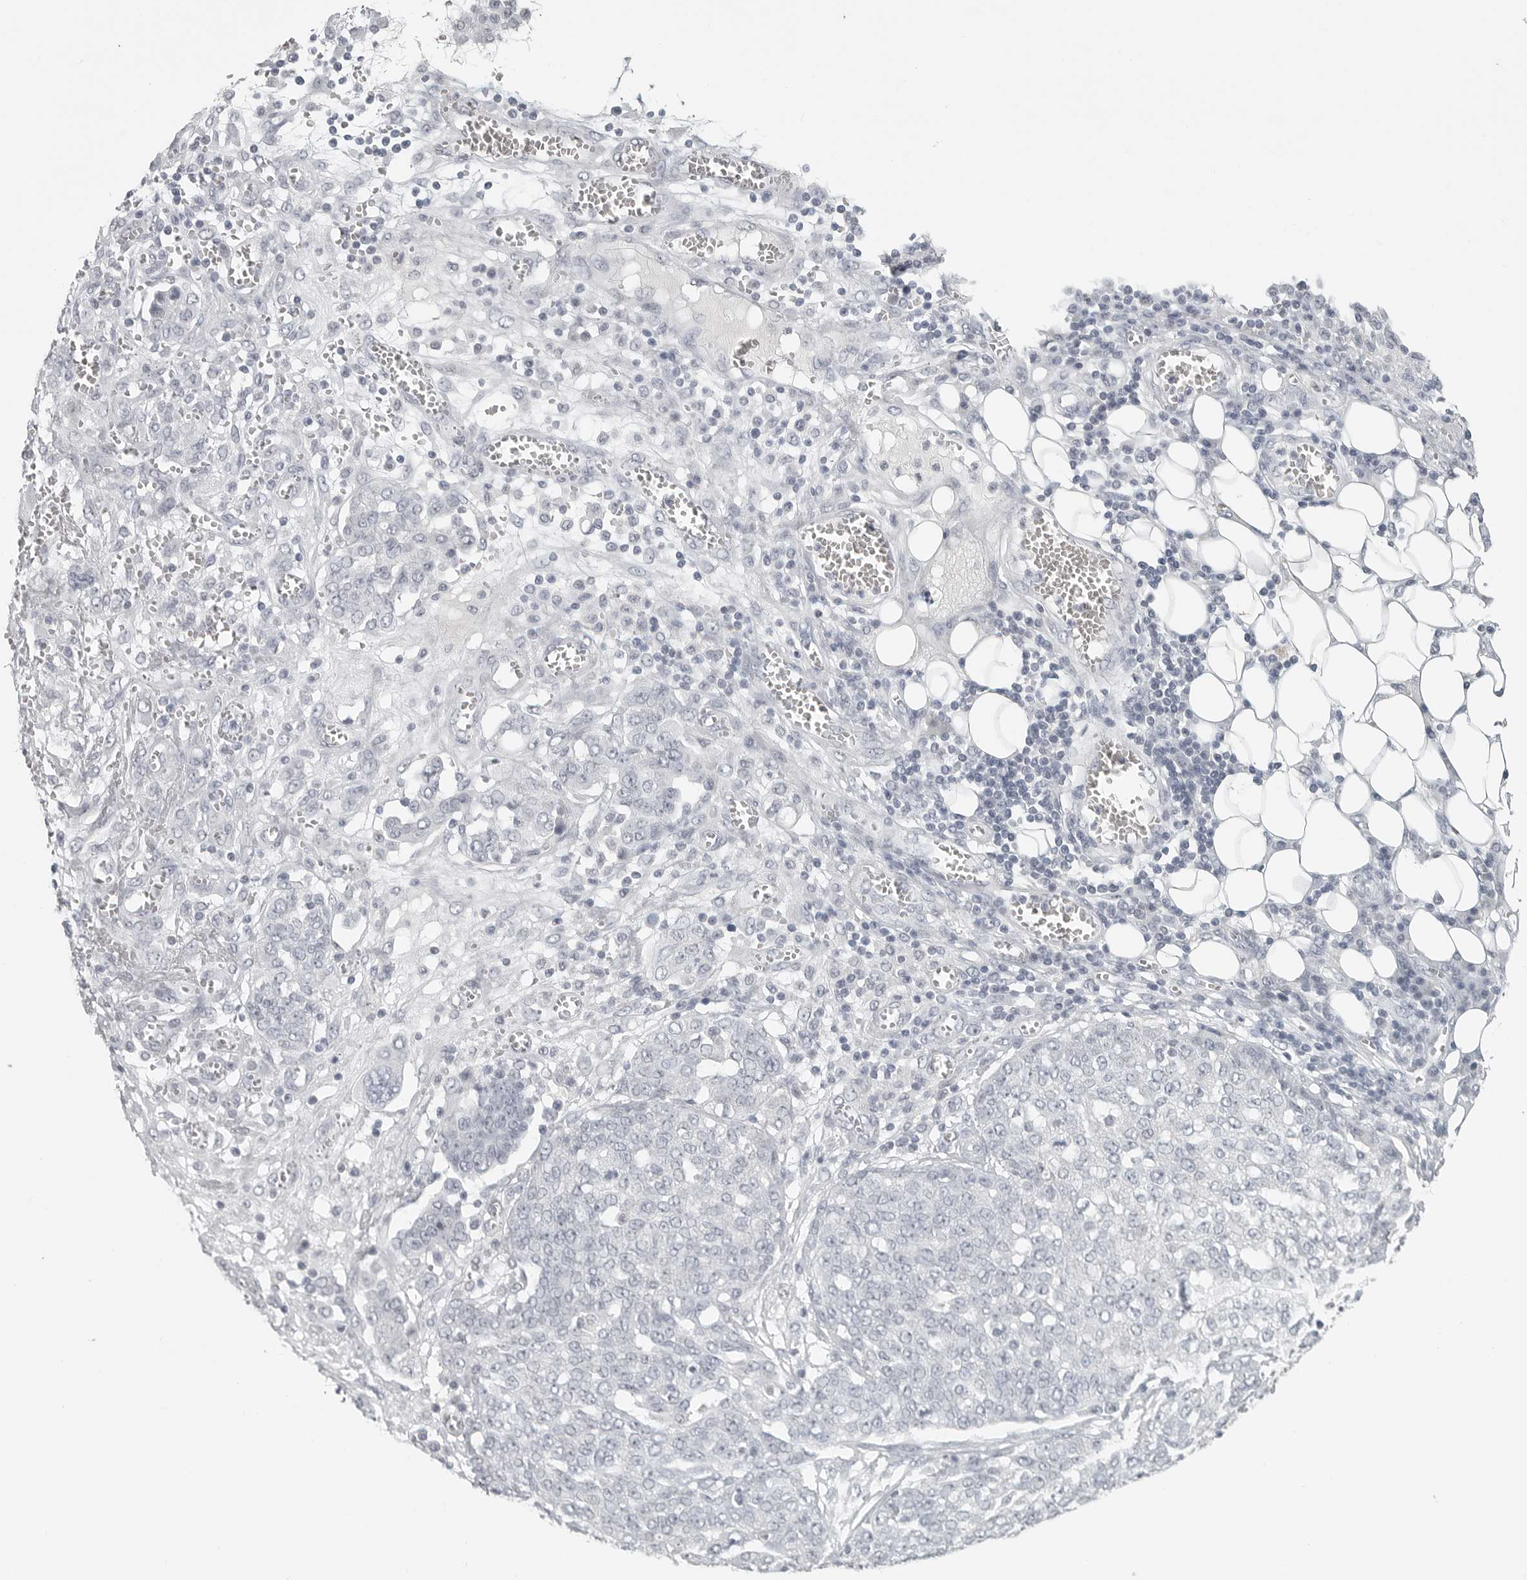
{"staining": {"intensity": "negative", "quantity": "none", "location": "none"}, "tissue": "ovarian cancer", "cell_type": "Tumor cells", "image_type": "cancer", "snomed": [{"axis": "morphology", "description": "Cystadenocarcinoma, serous, NOS"}, {"axis": "topography", "description": "Soft tissue"}, {"axis": "topography", "description": "Ovary"}], "caption": "Immunohistochemistry (IHC) micrograph of neoplastic tissue: ovarian cancer stained with DAB exhibits no significant protein positivity in tumor cells. (DAB immunohistochemistry (IHC) with hematoxylin counter stain).", "gene": "BPIFA1", "patient": {"sex": "female", "age": 57}}